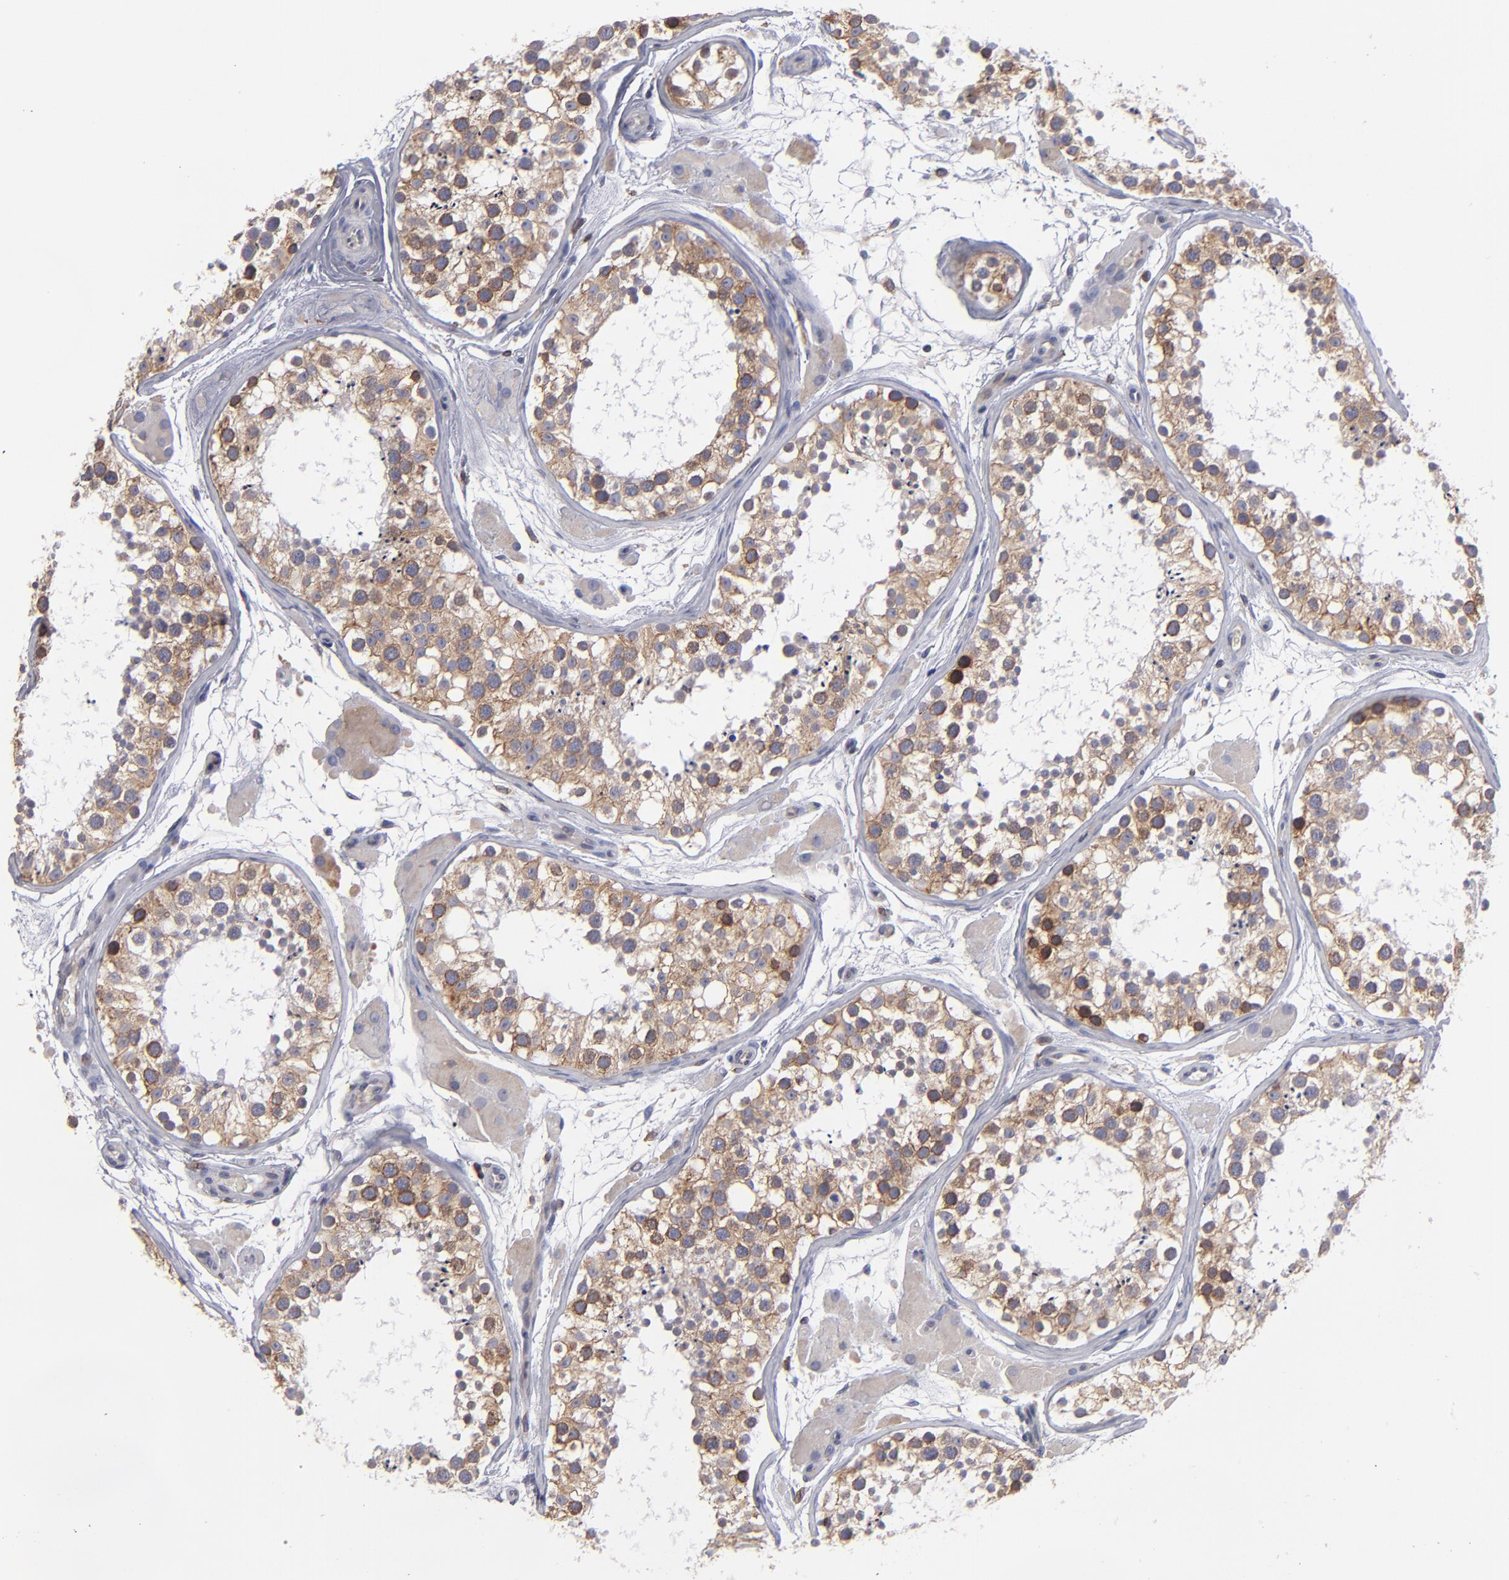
{"staining": {"intensity": "moderate", "quantity": ">75%", "location": "cytoplasmic/membranous"}, "tissue": "testis", "cell_type": "Cells in seminiferous ducts", "image_type": "normal", "snomed": [{"axis": "morphology", "description": "Normal tissue, NOS"}, {"axis": "topography", "description": "Testis"}], "caption": "IHC histopathology image of normal testis: testis stained using immunohistochemistry displays medium levels of moderate protein expression localized specifically in the cytoplasmic/membranous of cells in seminiferous ducts, appearing as a cytoplasmic/membranous brown color.", "gene": "TMX1", "patient": {"sex": "male", "age": 29}}